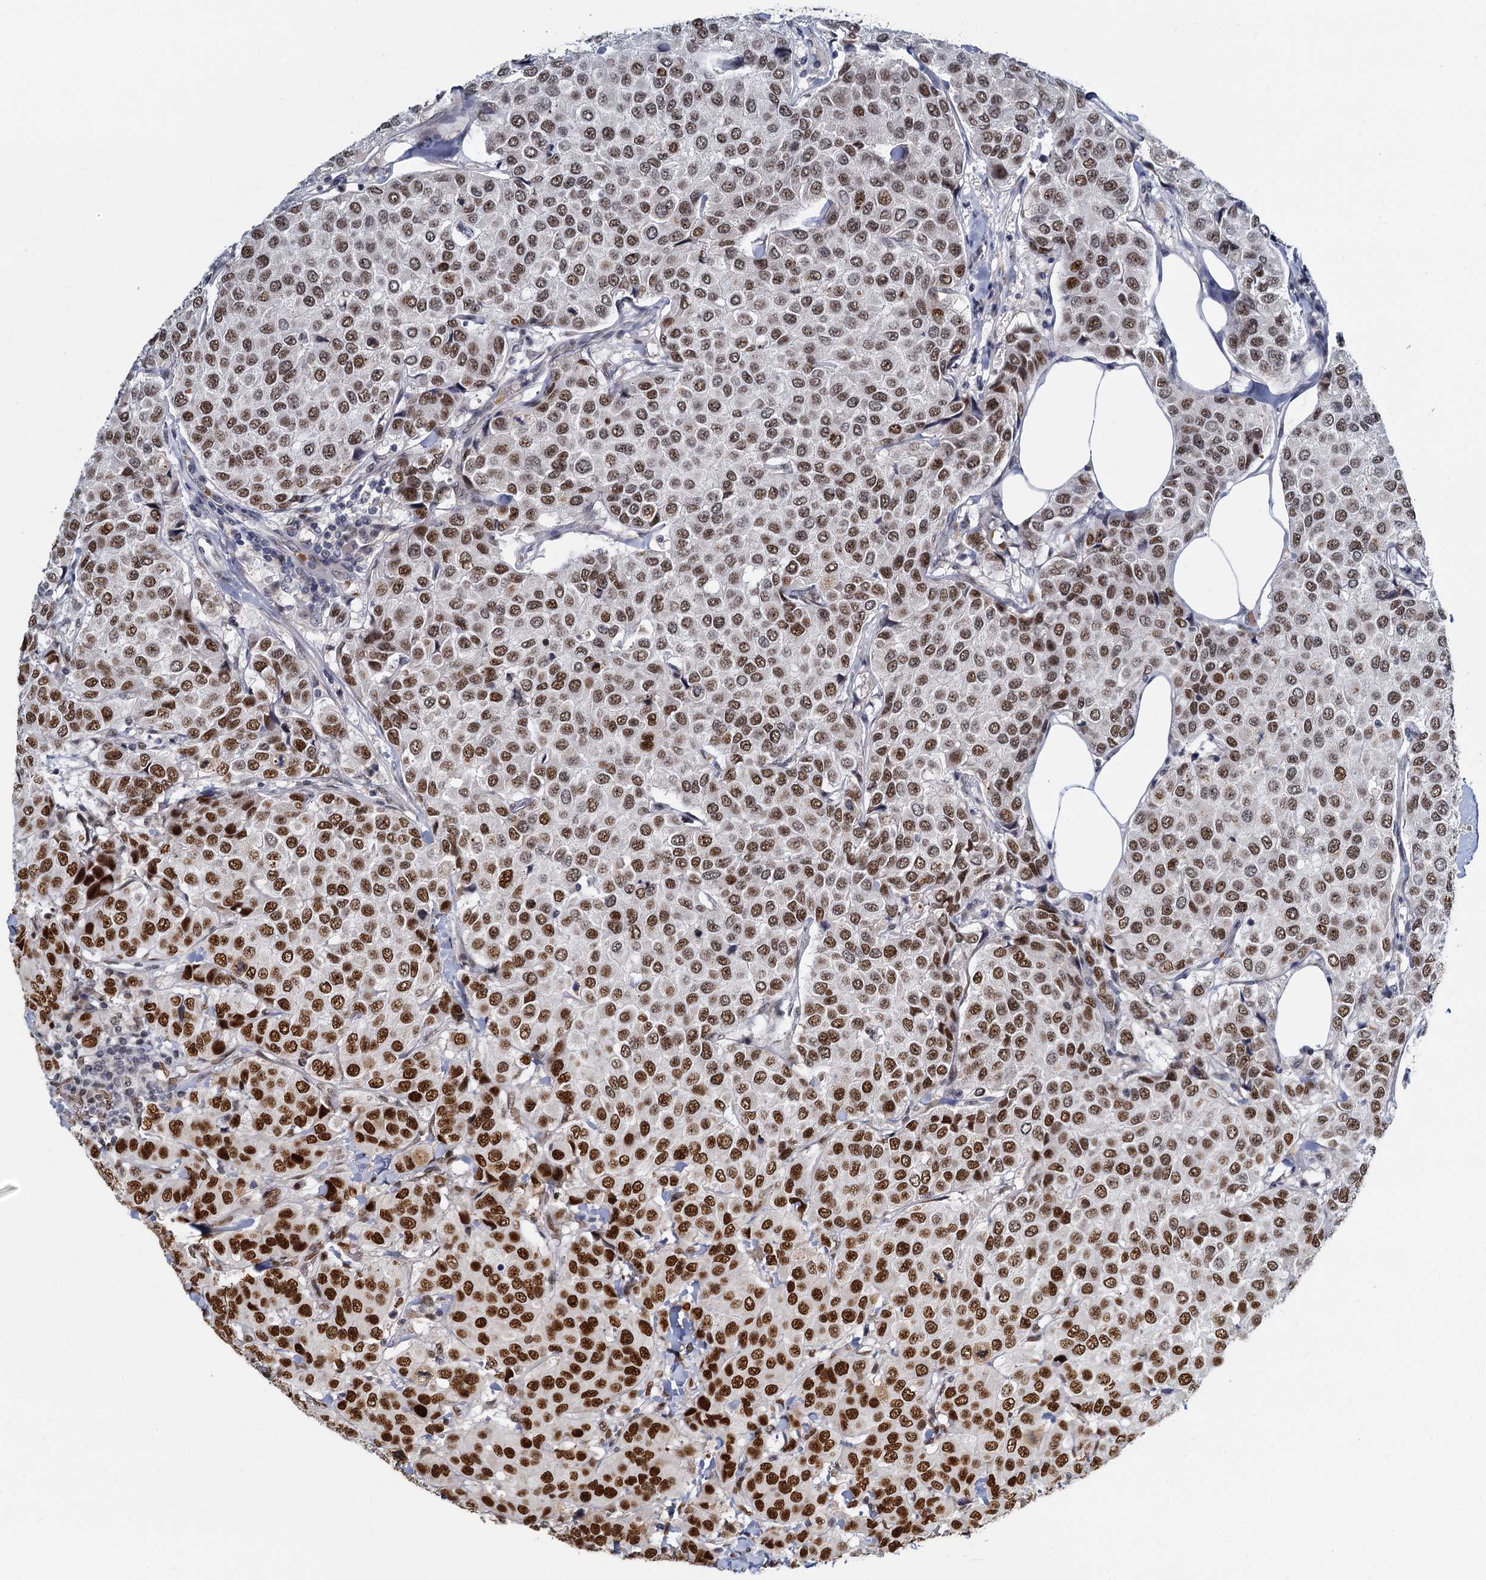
{"staining": {"intensity": "strong", "quantity": ">75%", "location": "nuclear"}, "tissue": "breast cancer", "cell_type": "Tumor cells", "image_type": "cancer", "snomed": [{"axis": "morphology", "description": "Duct carcinoma"}, {"axis": "topography", "description": "Breast"}], "caption": "Protein positivity by IHC demonstrates strong nuclear staining in about >75% of tumor cells in invasive ductal carcinoma (breast).", "gene": "RPRD1A", "patient": {"sex": "female", "age": 55}}